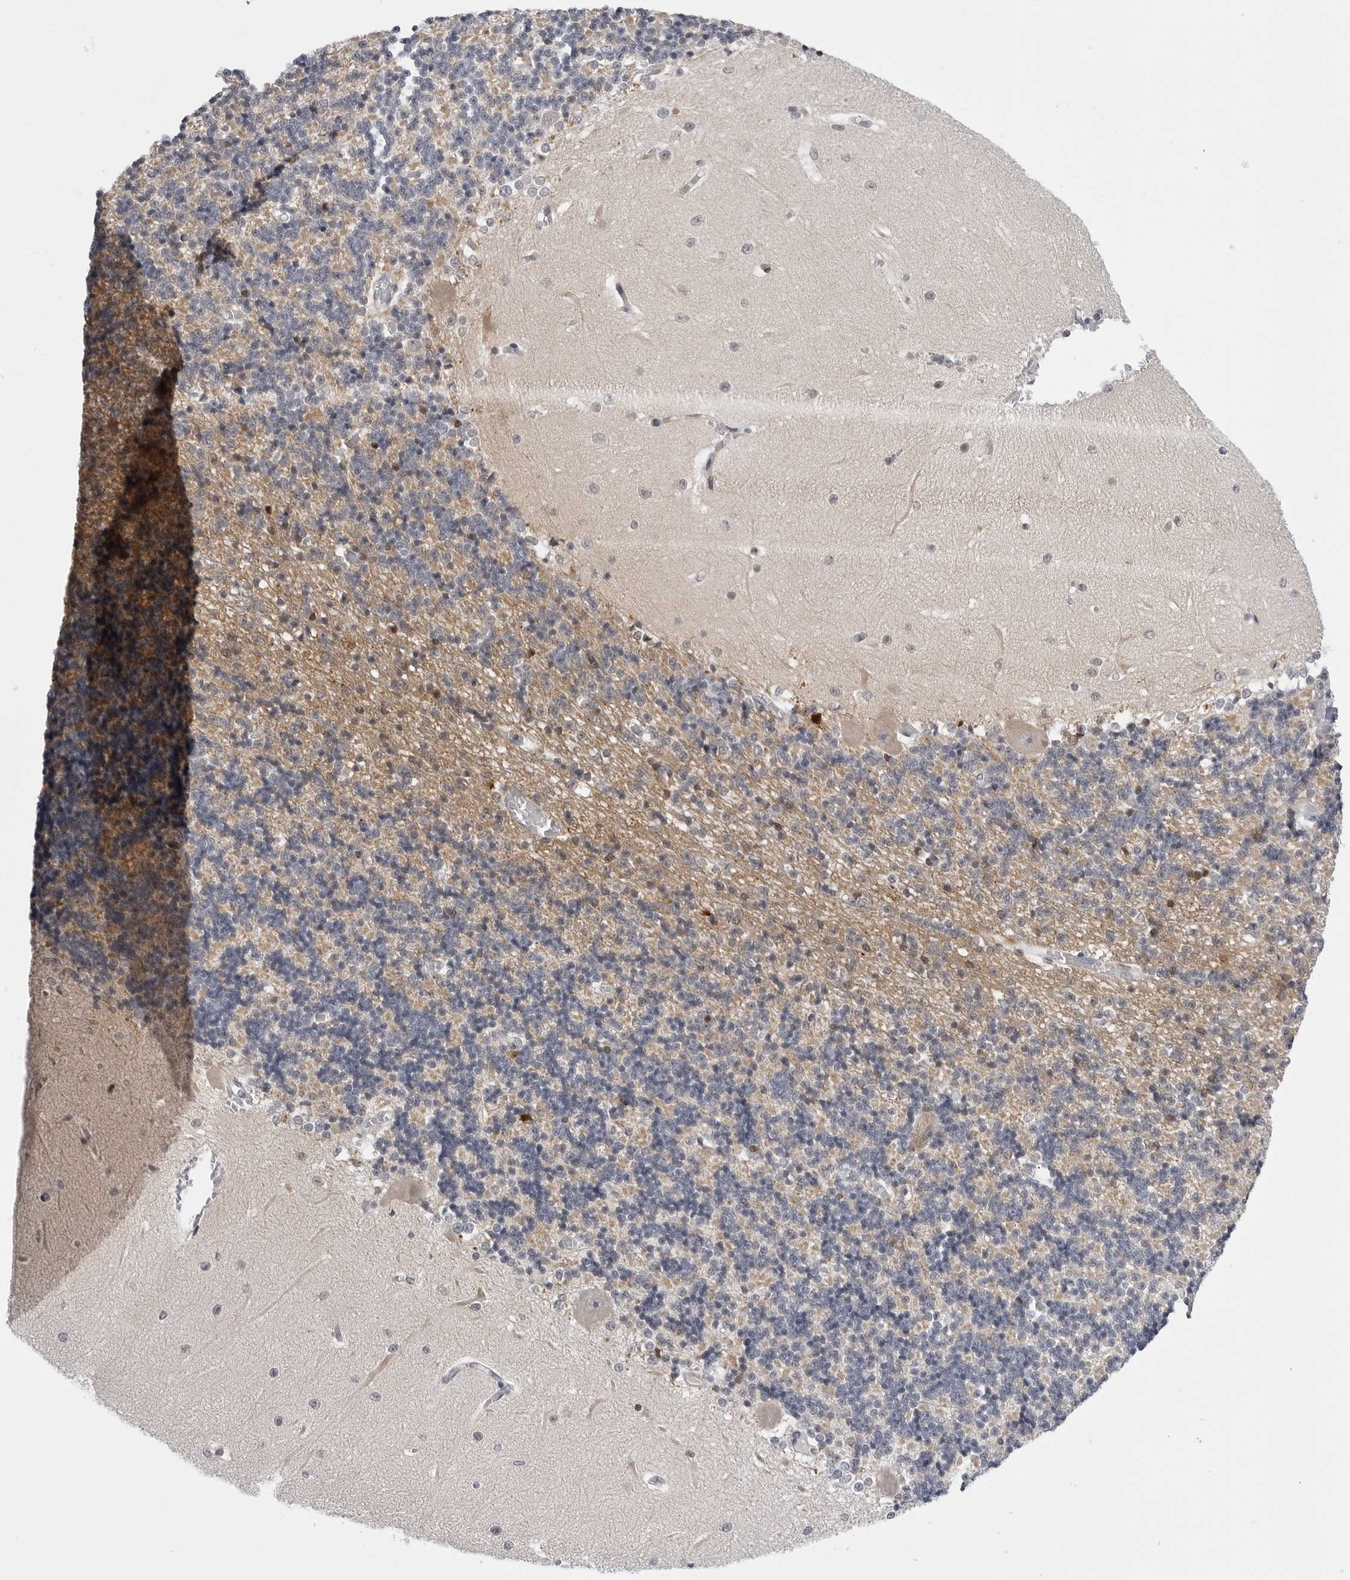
{"staining": {"intensity": "weak", "quantity": "25%-75%", "location": "cytoplasmic/membranous"}, "tissue": "cerebellum", "cell_type": "Cells in granular layer", "image_type": "normal", "snomed": [{"axis": "morphology", "description": "Normal tissue, NOS"}, {"axis": "topography", "description": "Cerebellum"}], "caption": "Benign cerebellum reveals weak cytoplasmic/membranous expression in about 25%-75% of cells in granular layer.", "gene": "CDK20", "patient": {"sex": "male", "age": 37}}